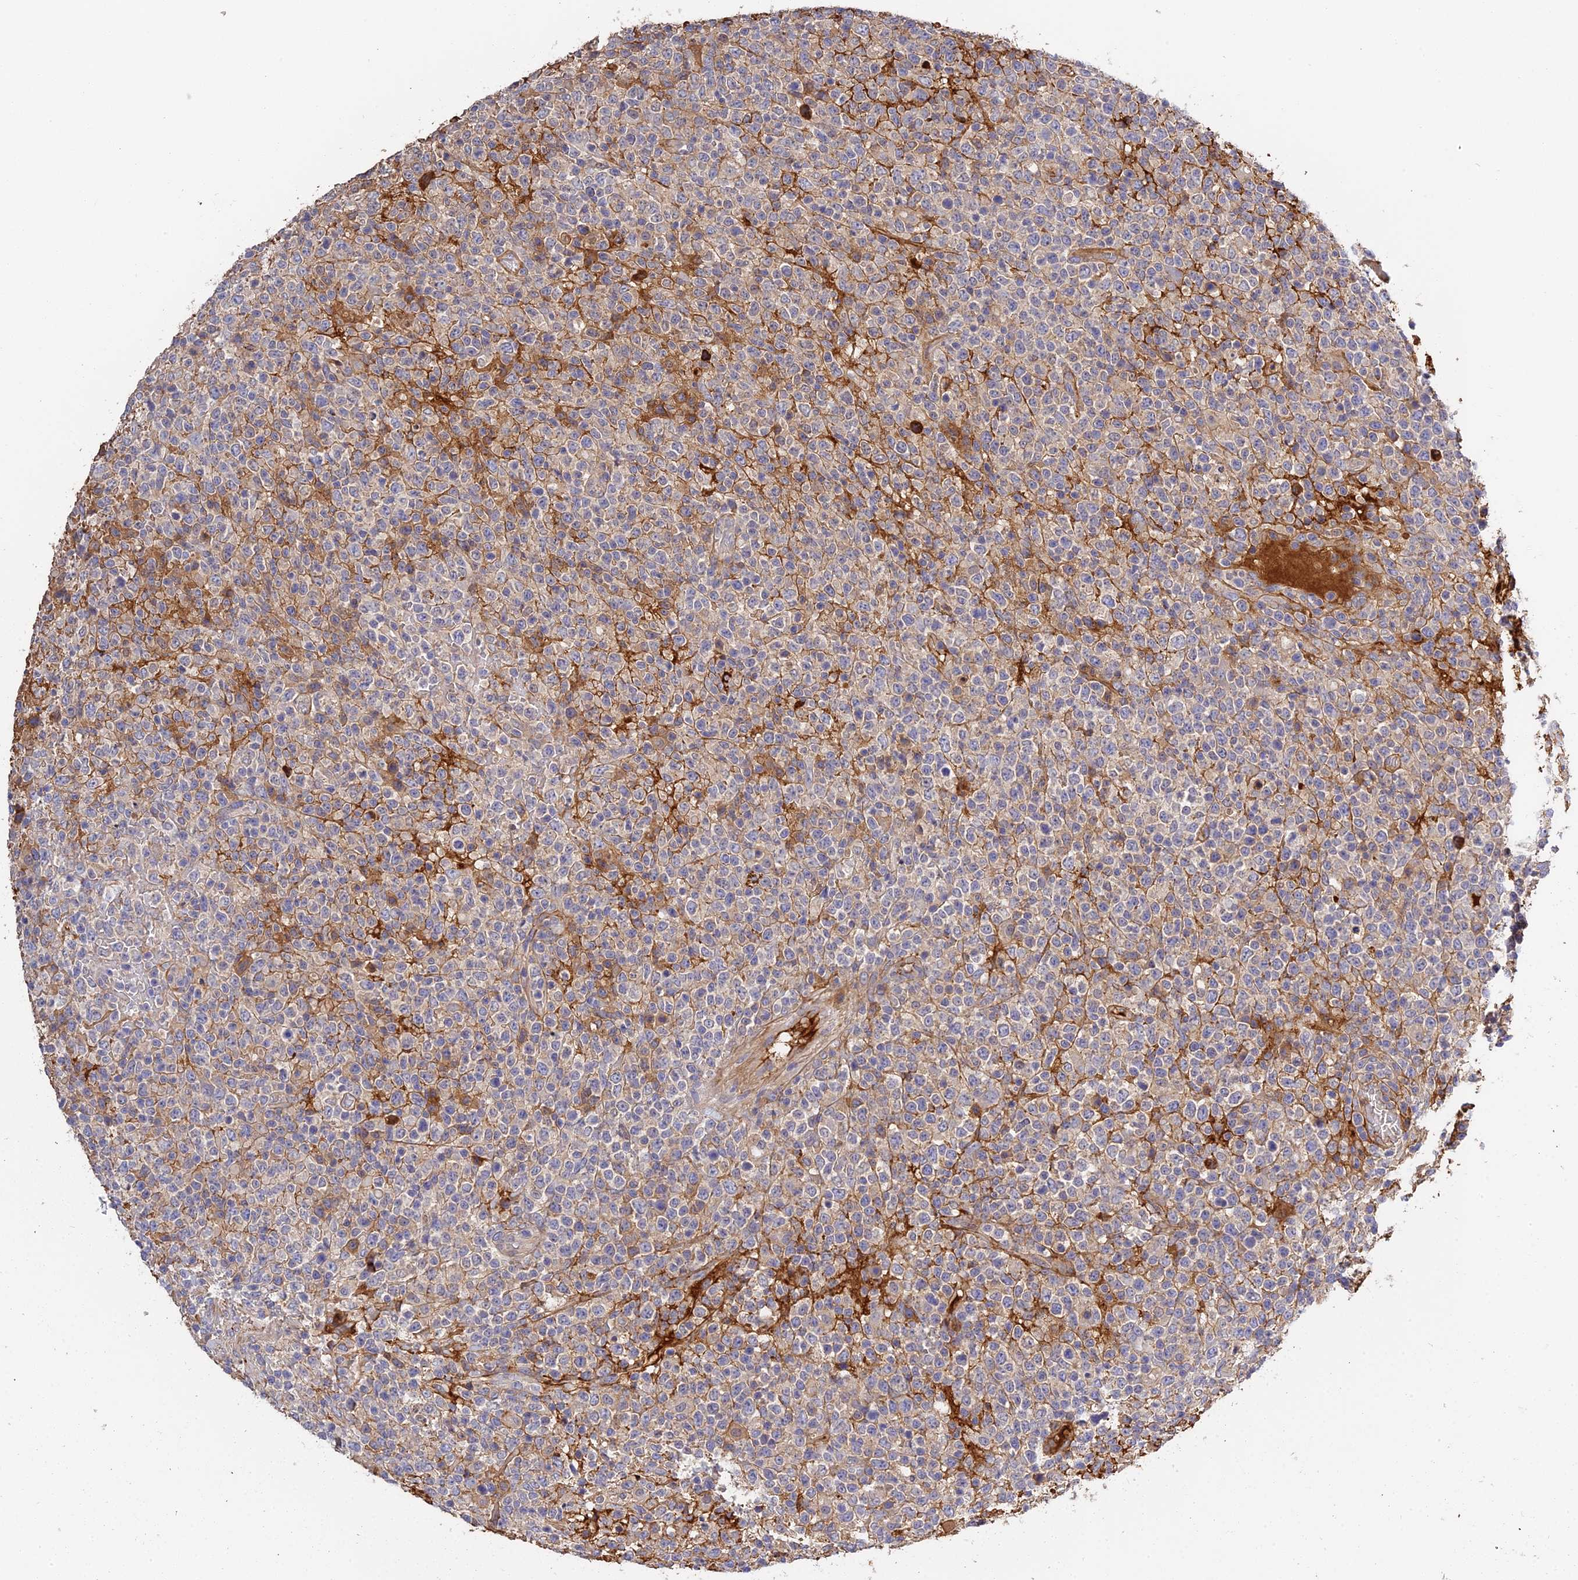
{"staining": {"intensity": "negative", "quantity": "none", "location": "none"}, "tissue": "lymphoma", "cell_type": "Tumor cells", "image_type": "cancer", "snomed": [{"axis": "morphology", "description": "Malignant lymphoma, non-Hodgkin's type, High grade"}, {"axis": "topography", "description": "Colon"}], "caption": "Lymphoma was stained to show a protein in brown. There is no significant staining in tumor cells. Nuclei are stained in blue.", "gene": "PZP", "patient": {"sex": "female", "age": 53}}